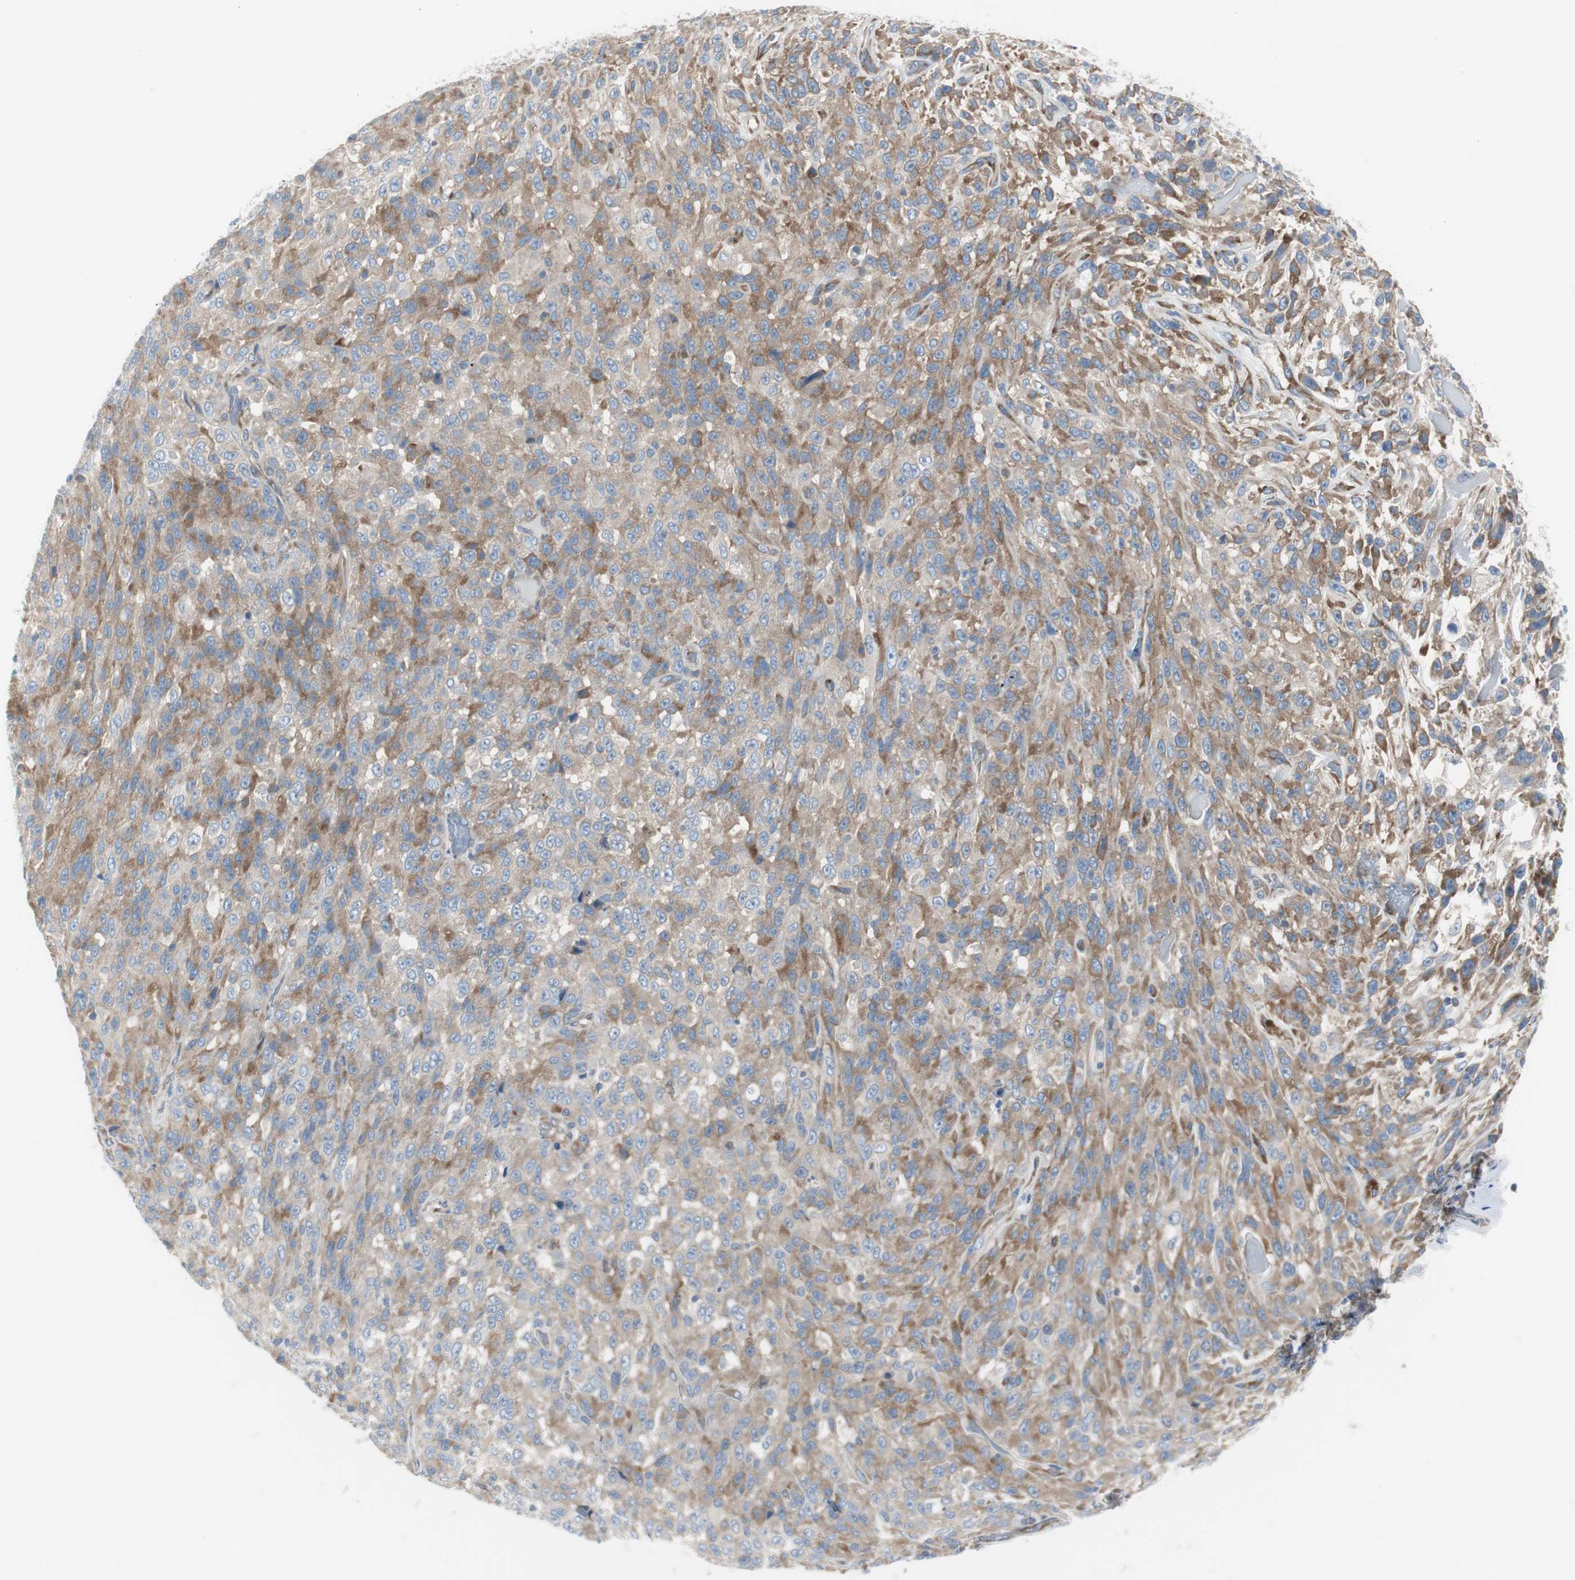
{"staining": {"intensity": "moderate", "quantity": ">75%", "location": "cytoplasmic/membranous"}, "tissue": "urothelial cancer", "cell_type": "Tumor cells", "image_type": "cancer", "snomed": [{"axis": "morphology", "description": "Urothelial carcinoma, High grade"}, {"axis": "topography", "description": "Urinary bladder"}], "caption": "Protein expression analysis of urothelial cancer demonstrates moderate cytoplasmic/membranous staining in approximately >75% of tumor cells. Using DAB (brown) and hematoxylin (blue) stains, captured at high magnification using brightfield microscopy.", "gene": "RPS12", "patient": {"sex": "male", "age": 66}}